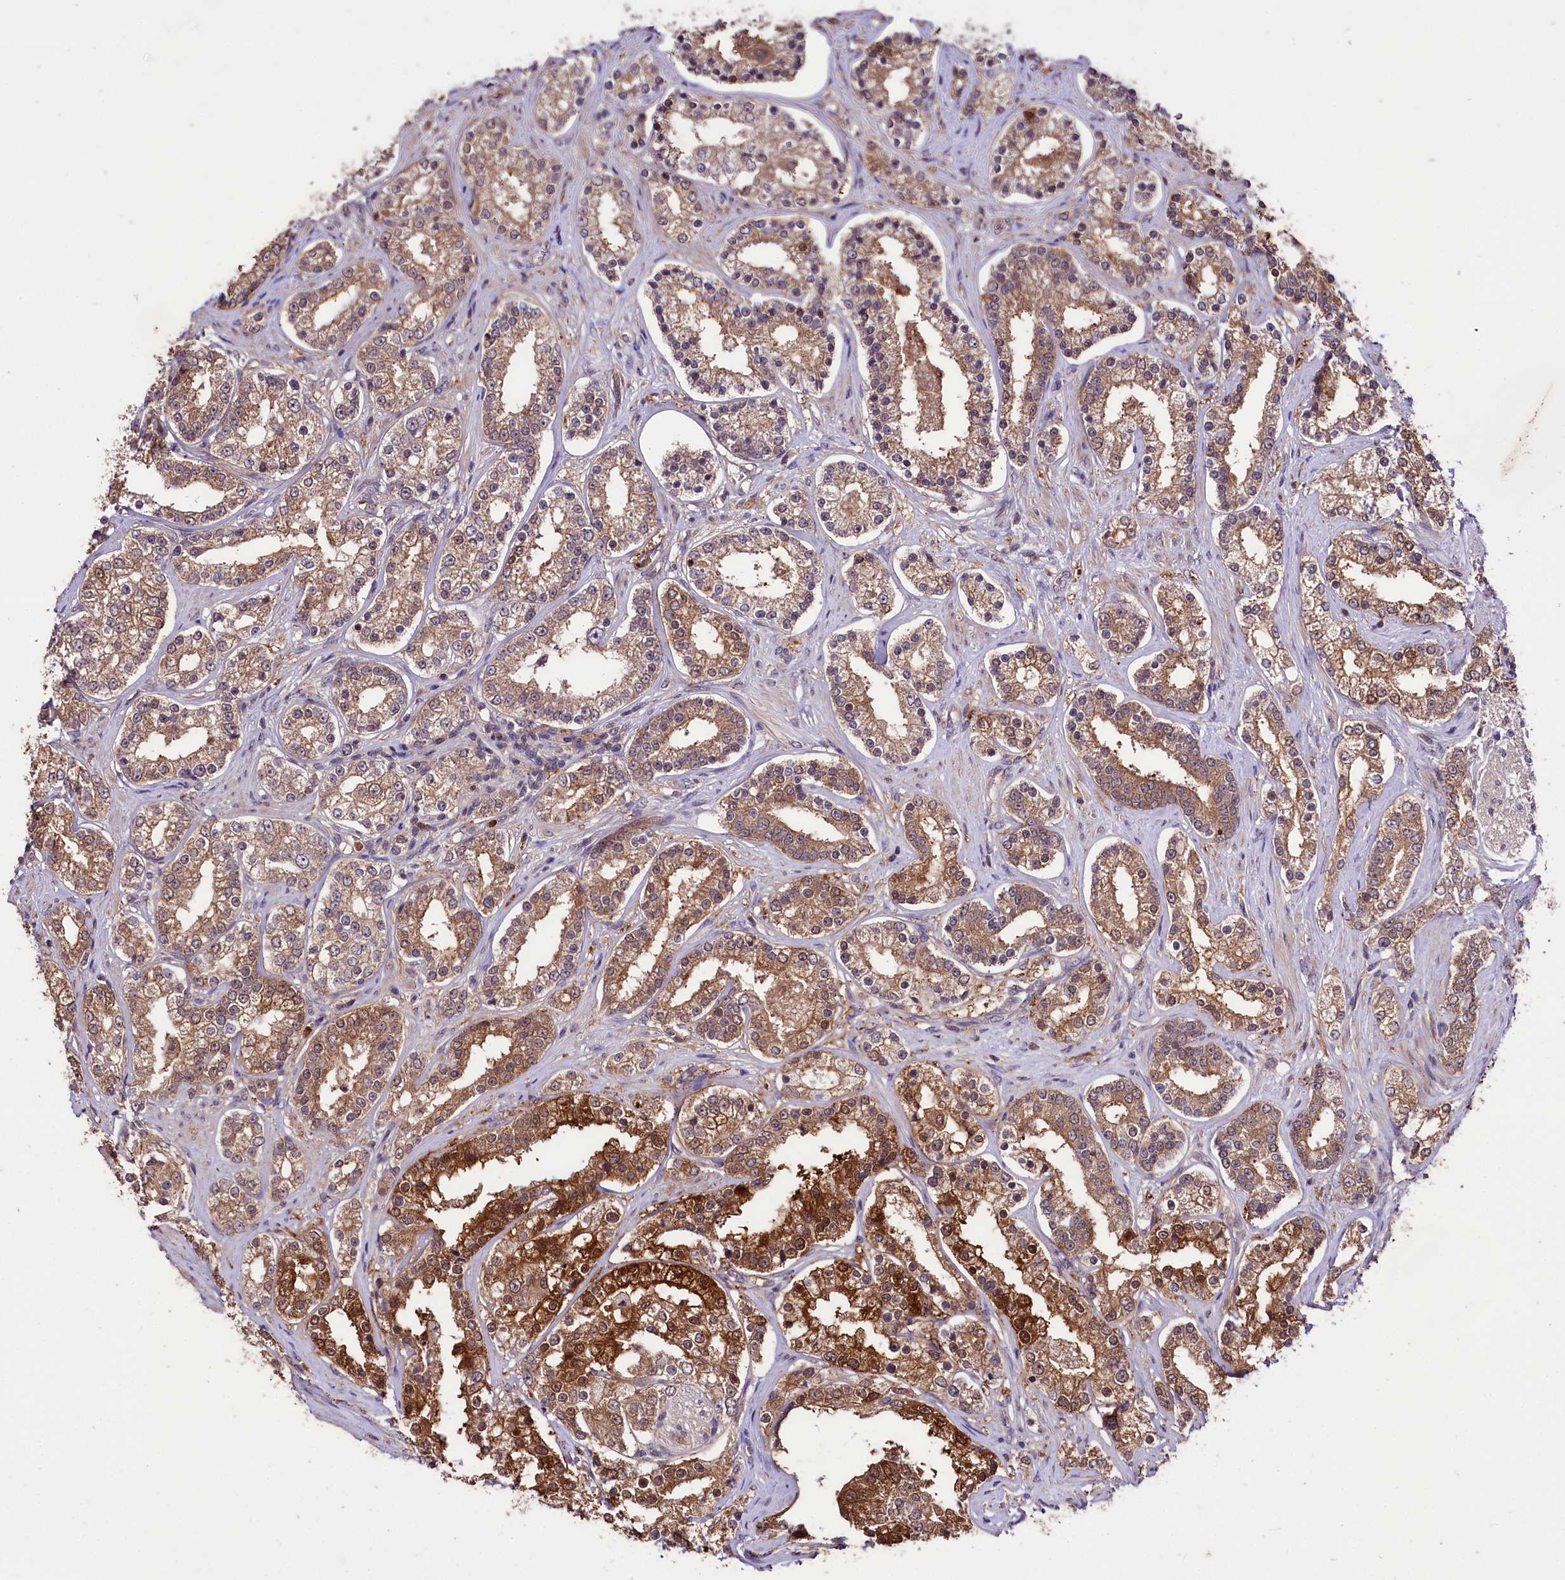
{"staining": {"intensity": "moderate", "quantity": "25%-75%", "location": "cytoplasmic/membranous"}, "tissue": "prostate cancer", "cell_type": "Tumor cells", "image_type": "cancer", "snomed": [{"axis": "morphology", "description": "Normal tissue, NOS"}, {"axis": "morphology", "description": "Adenocarcinoma, High grade"}, {"axis": "topography", "description": "Prostate"}], "caption": "Prostate cancer stained for a protein demonstrates moderate cytoplasmic/membranous positivity in tumor cells.", "gene": "KLRB1", "patient": {"sex": "male", "age": 83}}